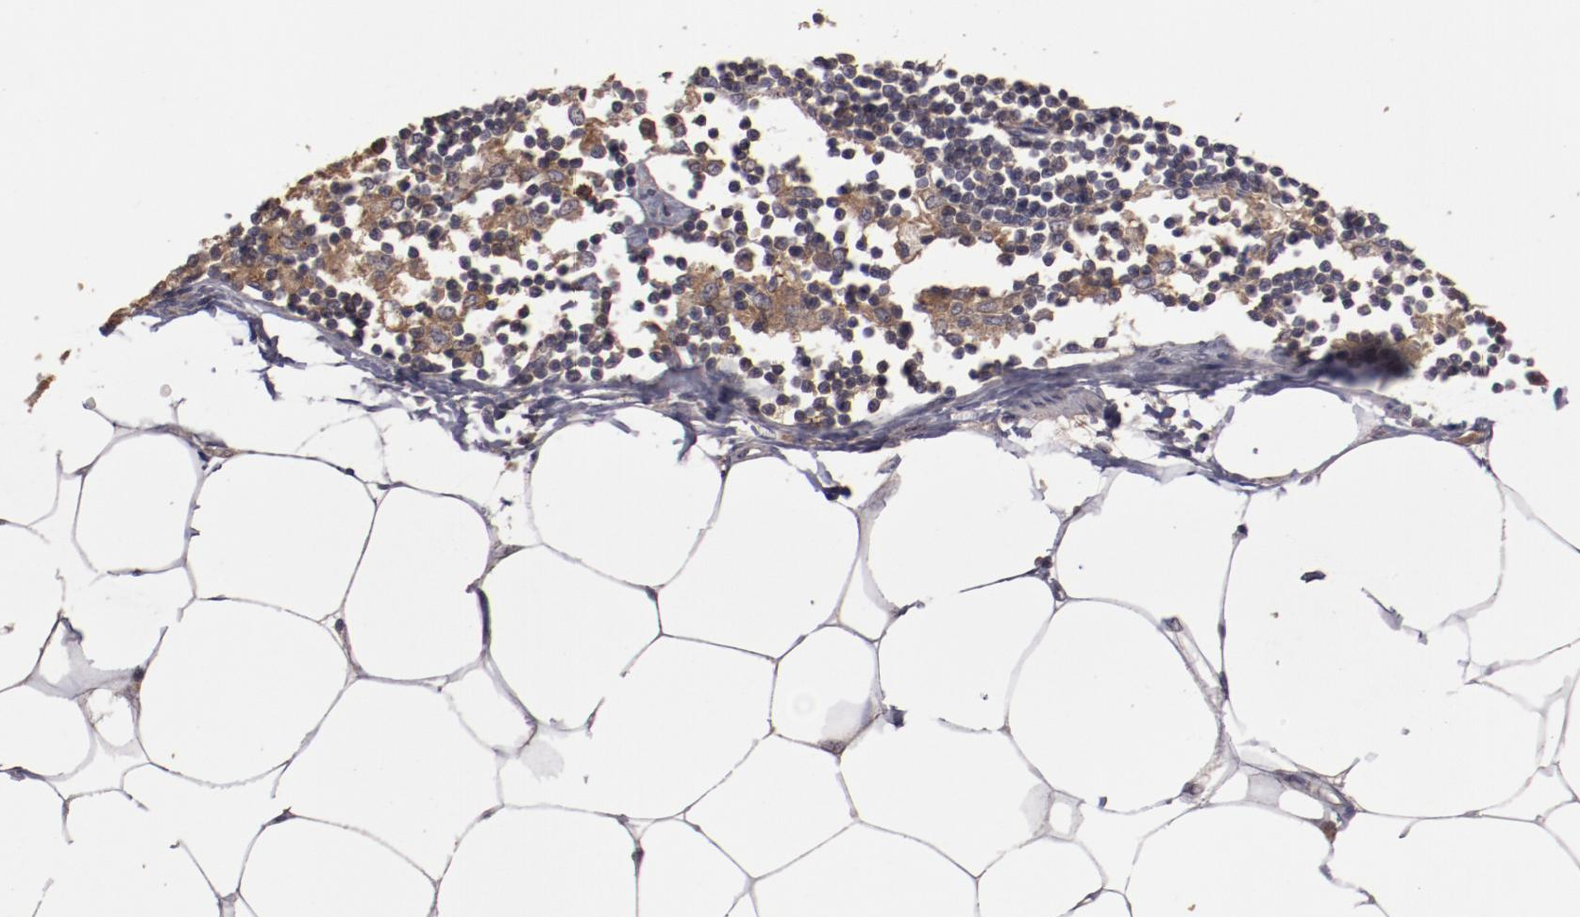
{"staining": {"intensity": "negative", "quantity": "none", "location": "none"}, "tissue": "adipose tissue", "cell_type": "Adipocytes", "image_type": "normal", "snomed": [{"axis": "morphology", "description": "Normal tissue, NOS"}, {"axis": "morphology", "description": "Adenocarcinoma, NOS"}, {"axis": "topography", "description": "Colon"}, {"axis": "topography", "description": "Peripheral nerve tissue"}], "caption": "Micrograph shows no significant protein staining in adipocytes of normal adipose tissue.", "gene": "LRRC75B", "patient": {"sex": "male", "age": 14}}